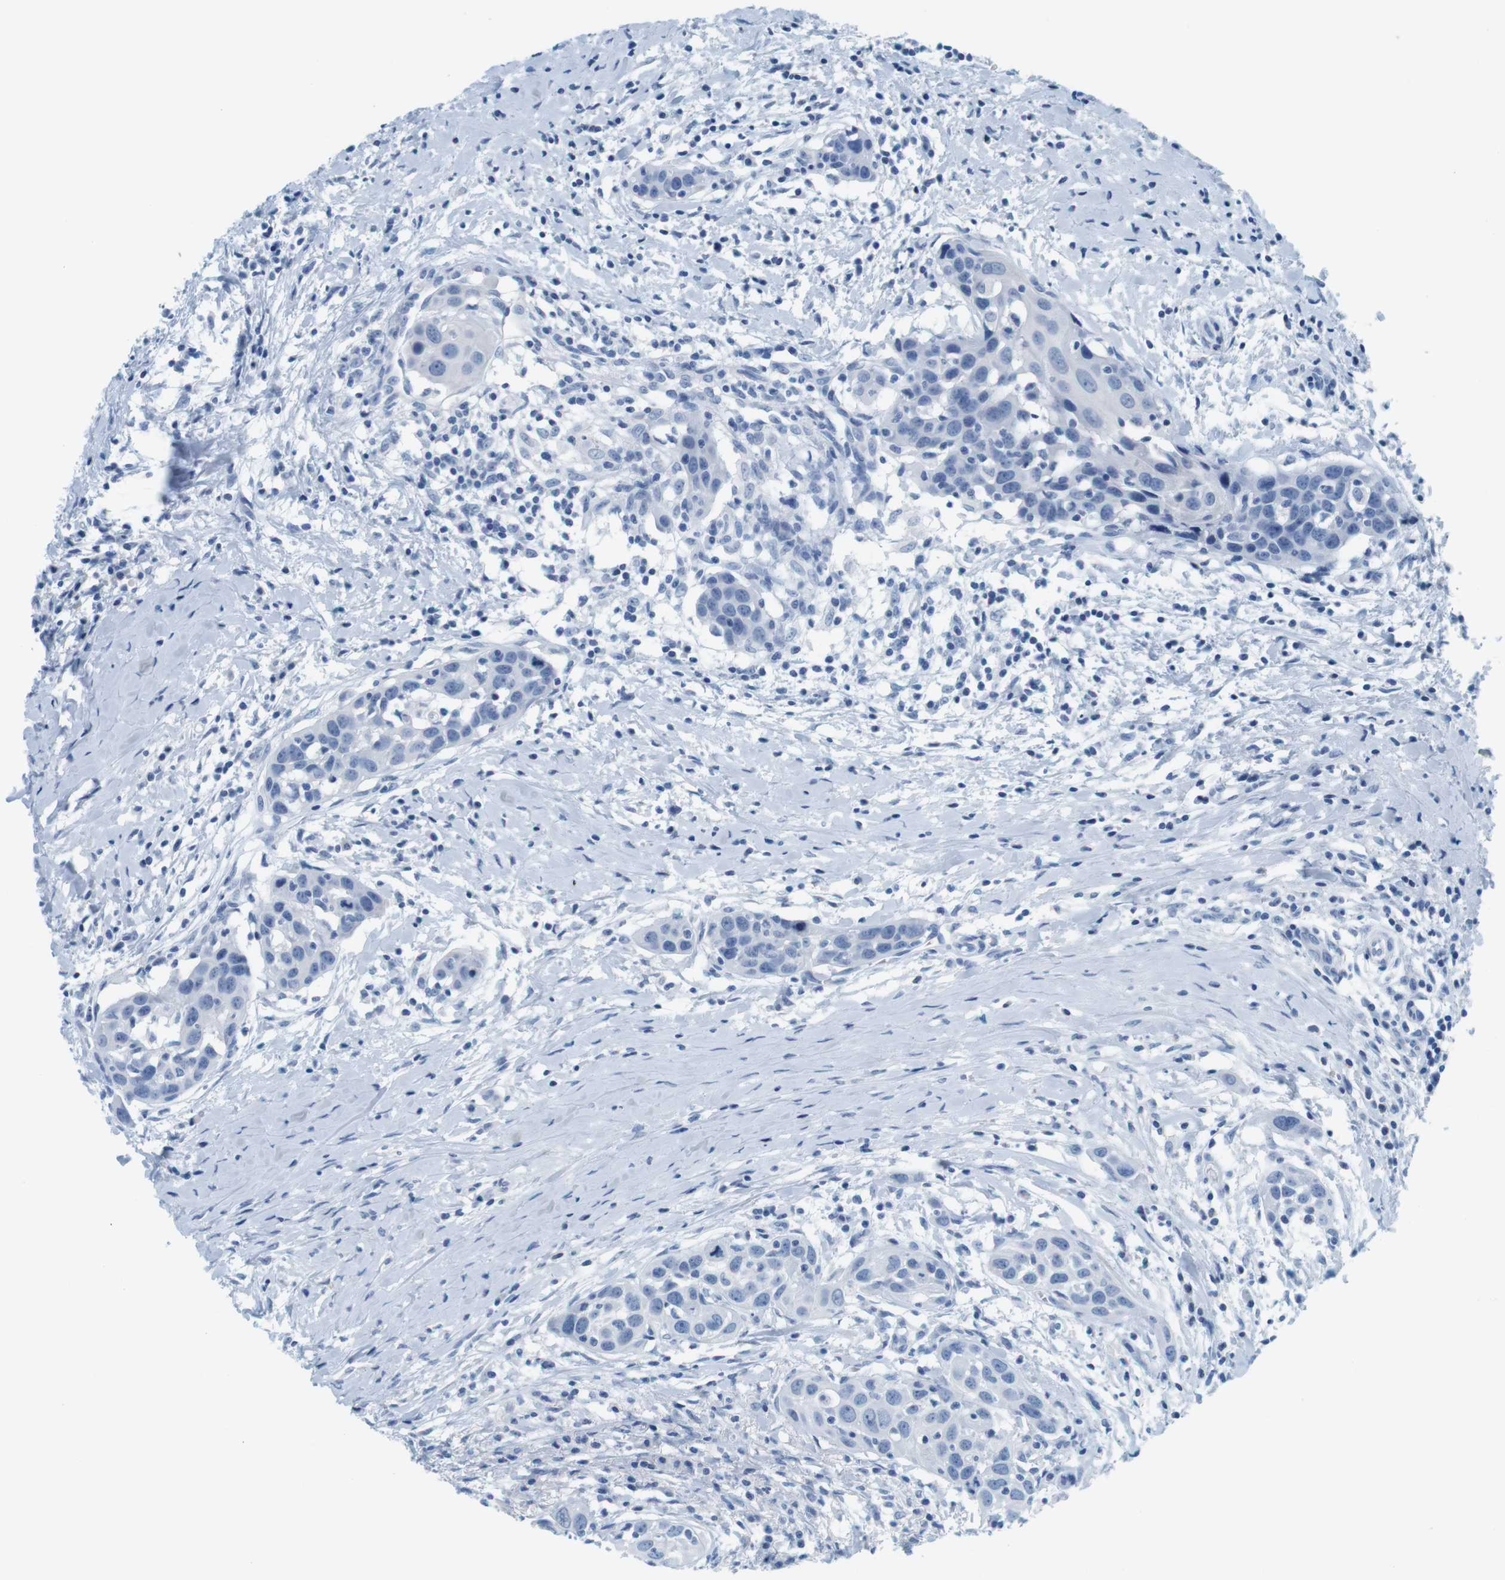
{"staining": {"intensity": "negative", "quantity": "none", "location": "none"}, "tissue": "head and neck cancer", "cell_type": "Tumor cells", "image_type": "cancer", "snomed": [{"axis": "morphology", "description": "Squamous cell carcinoma, NOS"}, {"axis": "topography", "description": "Oral tissue"}, {"axis": "topography", "description": "Head-Neck"}], "caption": "High magnification brightfield microscopy of head and neck cancer (squamous cell carcinoma) stained with DAB (brown) and counterstained with hematoxylin (blue): tumor cells show no significant staining.", "gene": "CYP2C9", "patient": {"sex": "female", "age": 50}}